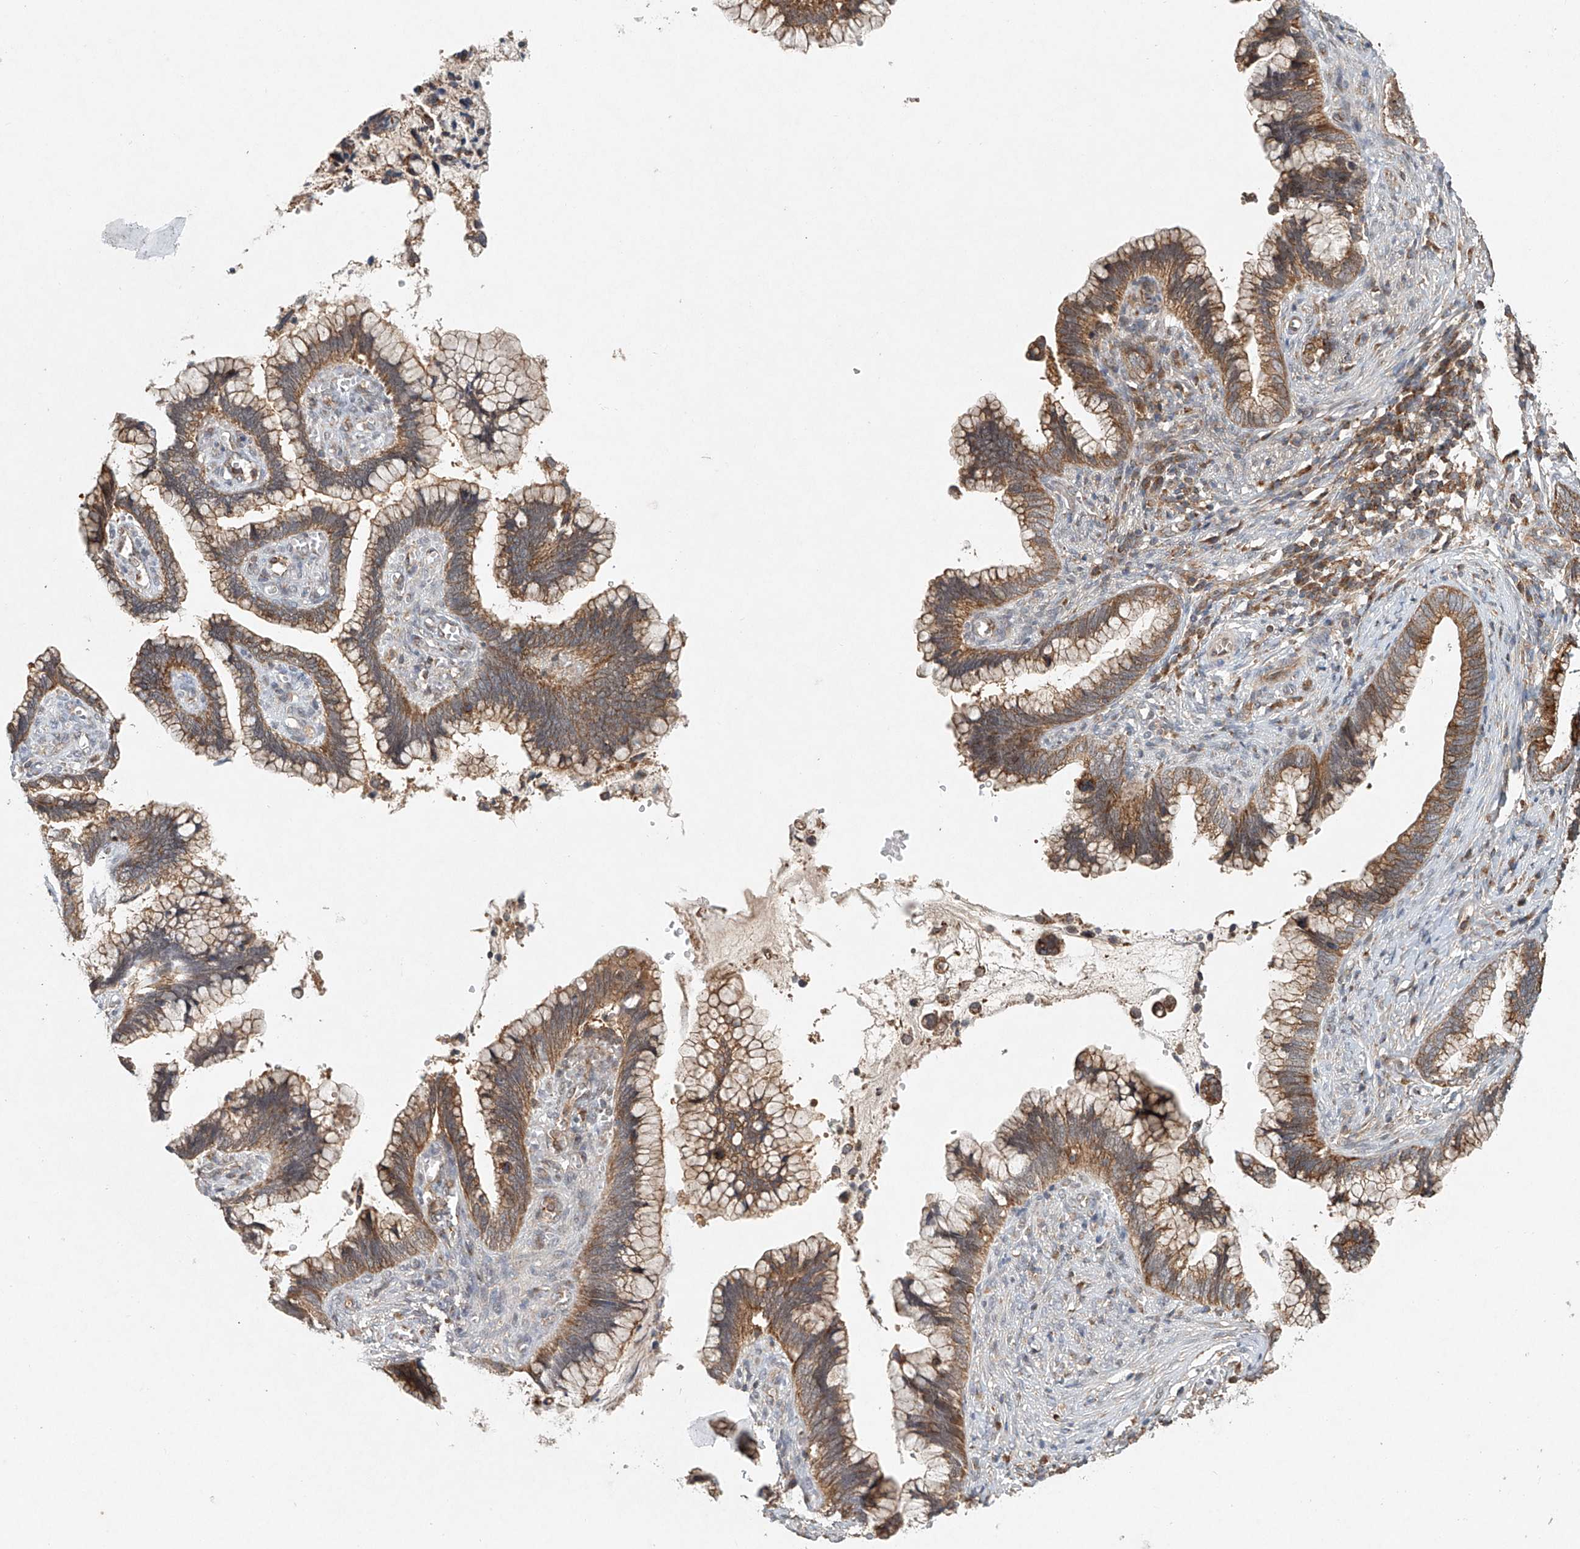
{"staining": {"intensity": "moderate", "quantity": ">75%", "location": "cytoplasmic/membranous"}, "tissue": "cervical cancer", "cell_type": "Tumor cells", "image_type": "cancer", "snomed": [{"axis": "morphology", "description": "Adenocarcinoma, NOS"}, {"axis": "topography", "description": "Cervix"}], "caption": "Immunohistochemical staining of human cervical adenocarcinoma demonstrates medium levels of moderate cytoplasmic/membranous protein positivity in approximately >75% of tumor cells.", "gene": "DCAF11", "patient": {"sex": "female", "age": 44}}